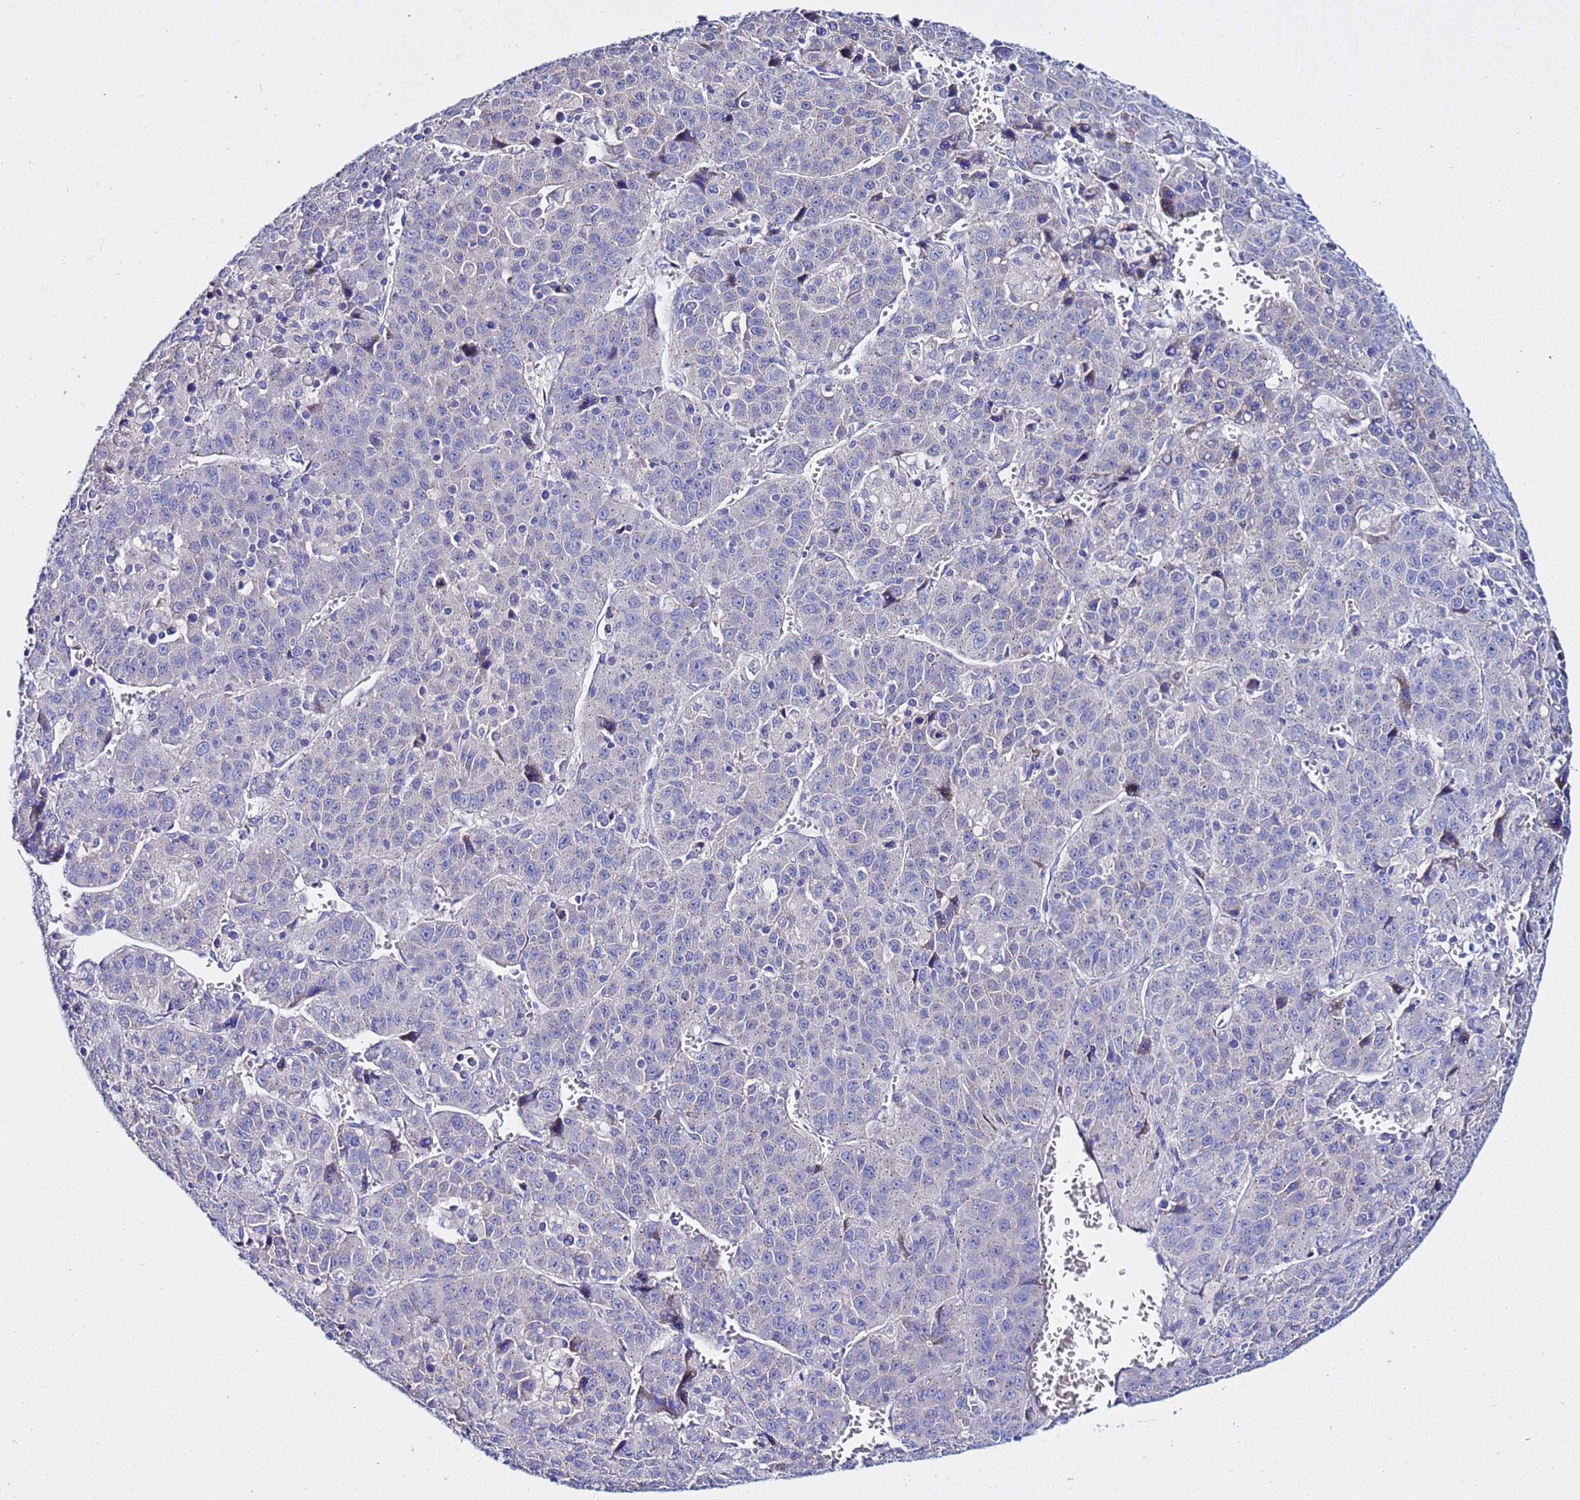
{"staining": {"intensity": "negative", "quantity": "none", "location": "none"}, "tissue": "liver cancer", "cell_type": "Tumor cells", "image_type": "cancer", "snomed": [{"axis": "morphology", "description": "Carcinoma, Hepatocellular, NOS"}, {"axis": "topography", "description": "Liver"}], "caption": "Immunohistochemical staining of human liver hepatocellular carcinoma demonstrates no significant staining in tumor cells. (Brightfield microscopy of DAB (3,3'-diaminobenzidine) IHC at high magnification).", "gene": "USP18", "patient": {"sex": "female", "age": 53}}